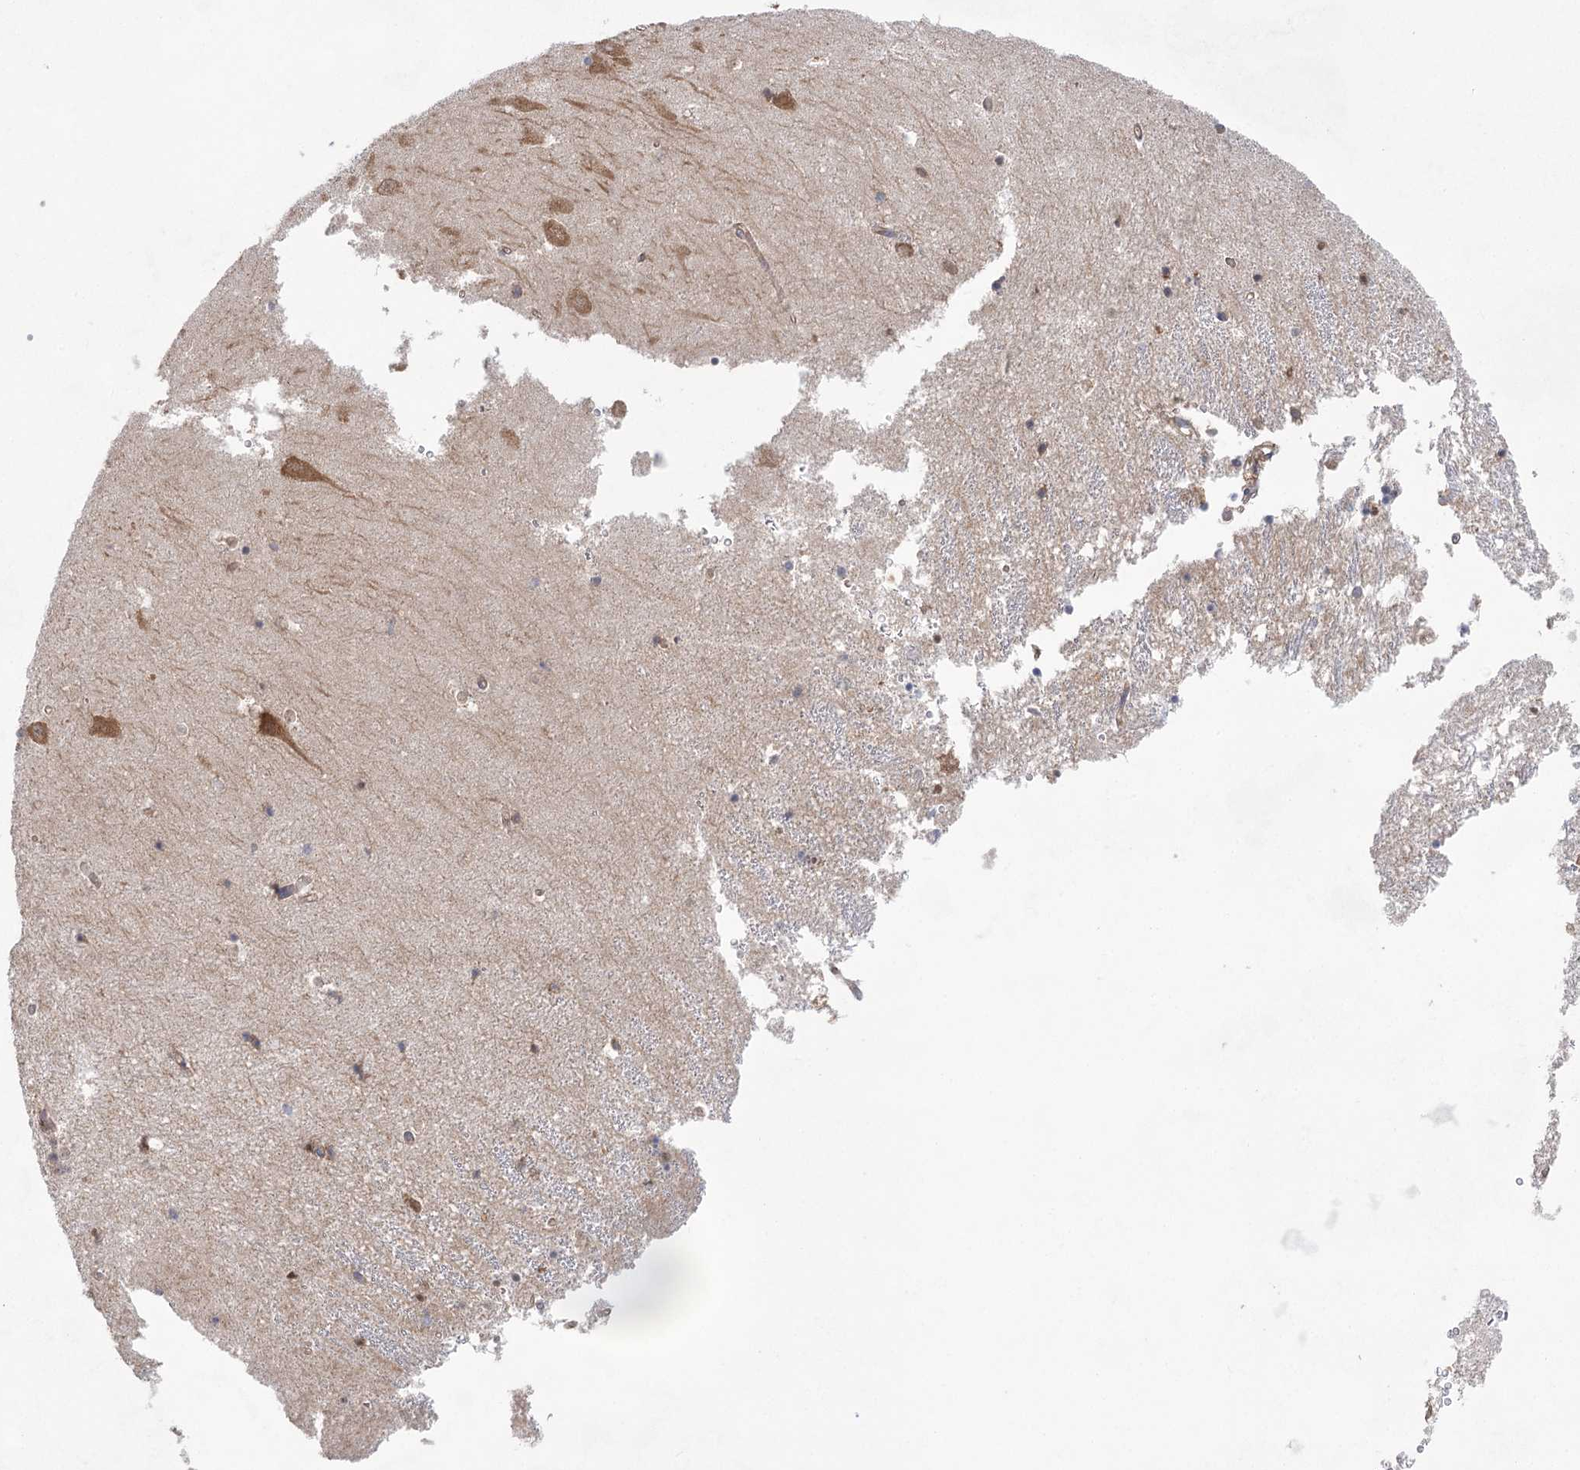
{"staining": {"intensity": "weak", "quantity": "<25%", "location": "cytoplasmic/membranous"}, "tissue": "hippocampus", "cell_type": "Glial cells", "image_type": "normal", "snomed": [{"axis": "morphology", "description": "Normal tissue, NOS"}, {"axis": "topography", "description": "Hippocampus"}], "caption": "Immunohistochemistry histopathology image of benign human hippocampus stained for a protein (brown), which reveals no expression in glial cells.", "gene": "EIF3A", "patient": {"sex": "male", "age": 70}}